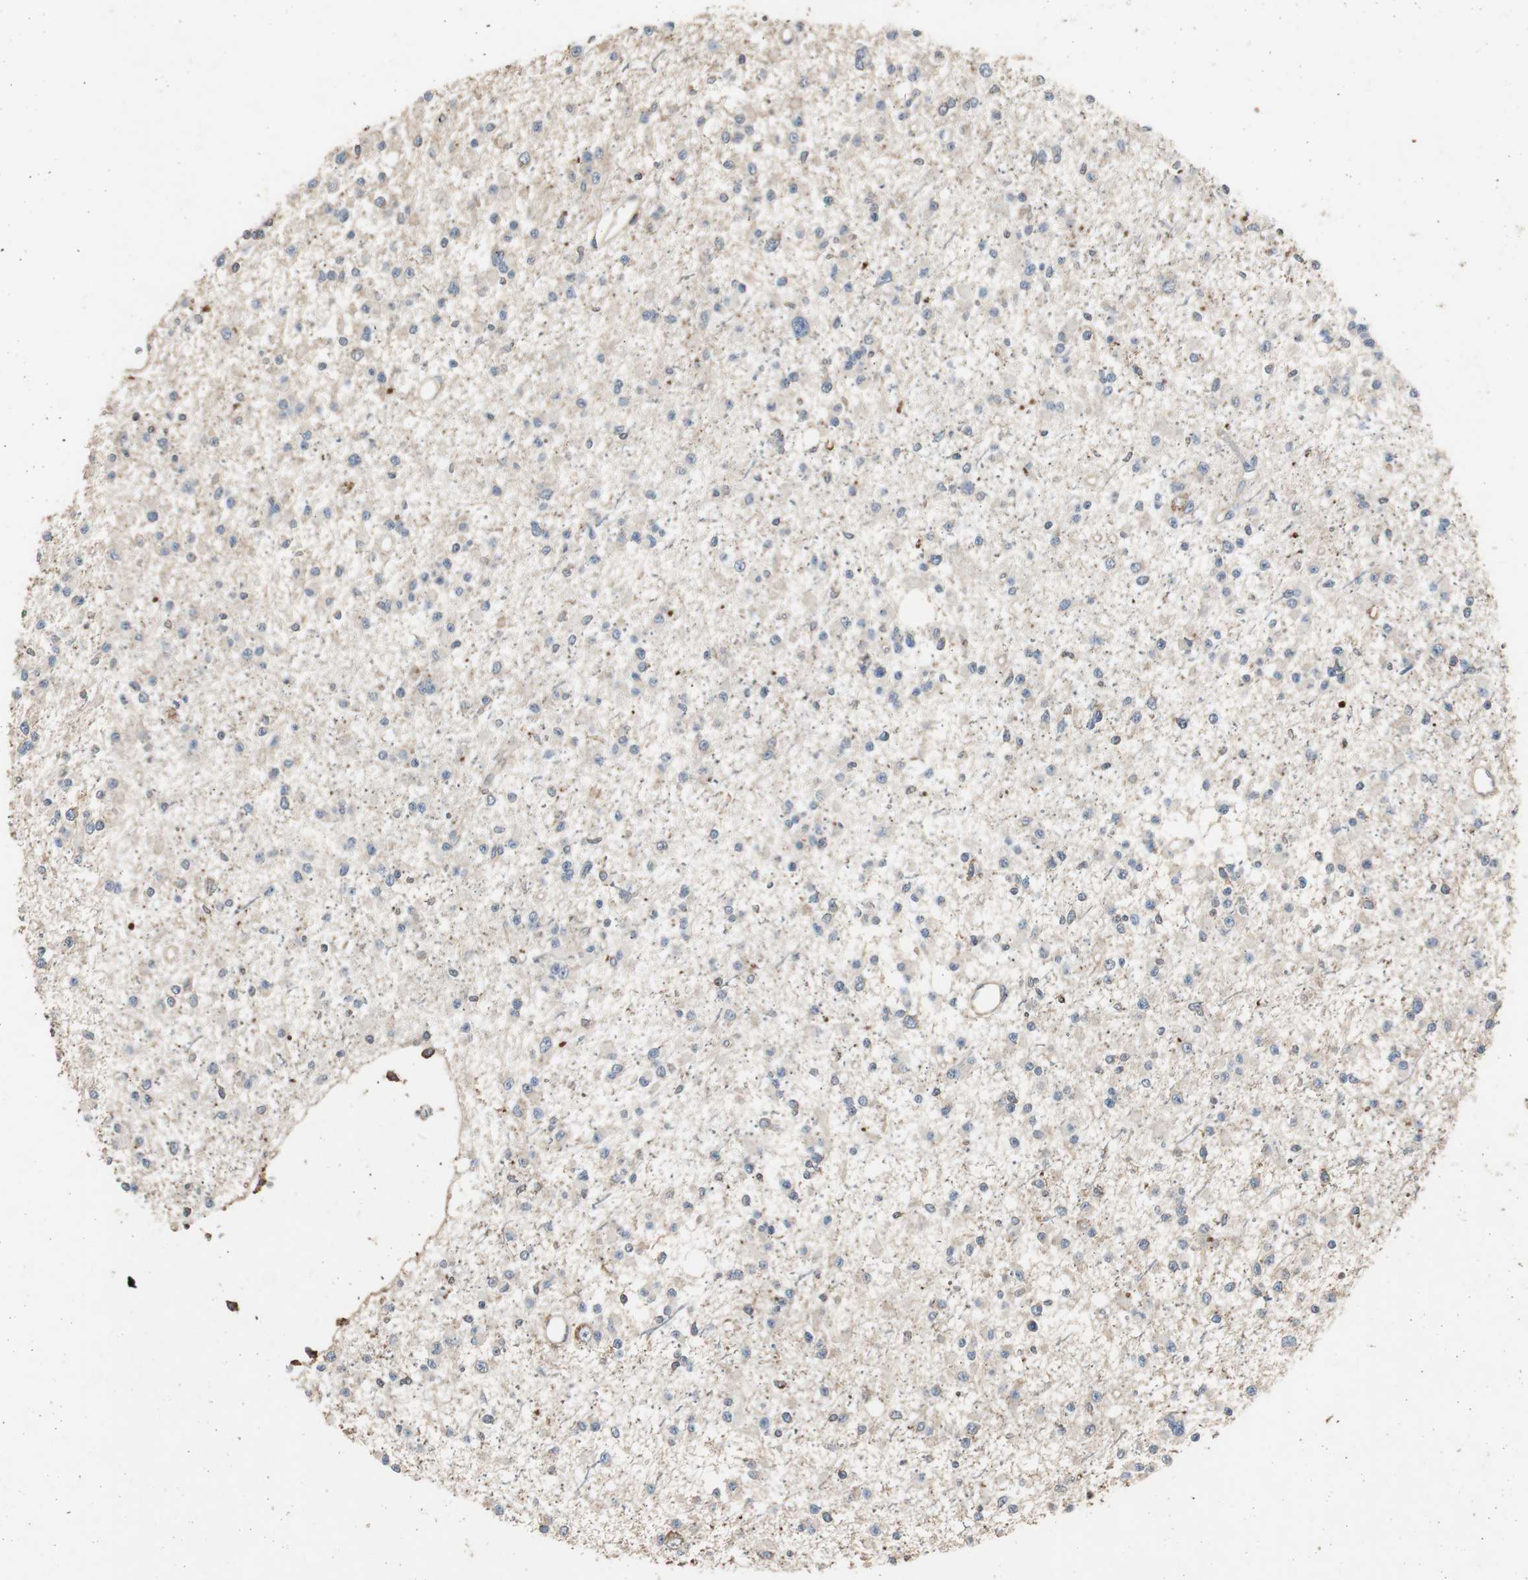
{"staining": {"intensity": "weak", "quantity": "<25%", "location": "cytoplasmic/membranous"}, "tissue": "glioma", "cell_type": "Tumor cells", "image_type": "cancer", "snomed": [{"axis": "morphology", "description": "Glioma, malignant, Low grade"}, {"axis": "topography", "description": "Brain"}], "caption": "The micrograph exhibits no staining of tumor cells in malignant glioma (low-grade). (DAB (3,3'-diaminobenzidine) immunohistochemistry visualized using brightfield microscopy, high magnification).", "gene": "TNFRSF14", "patient": {"sex": "female", "age": 22}}